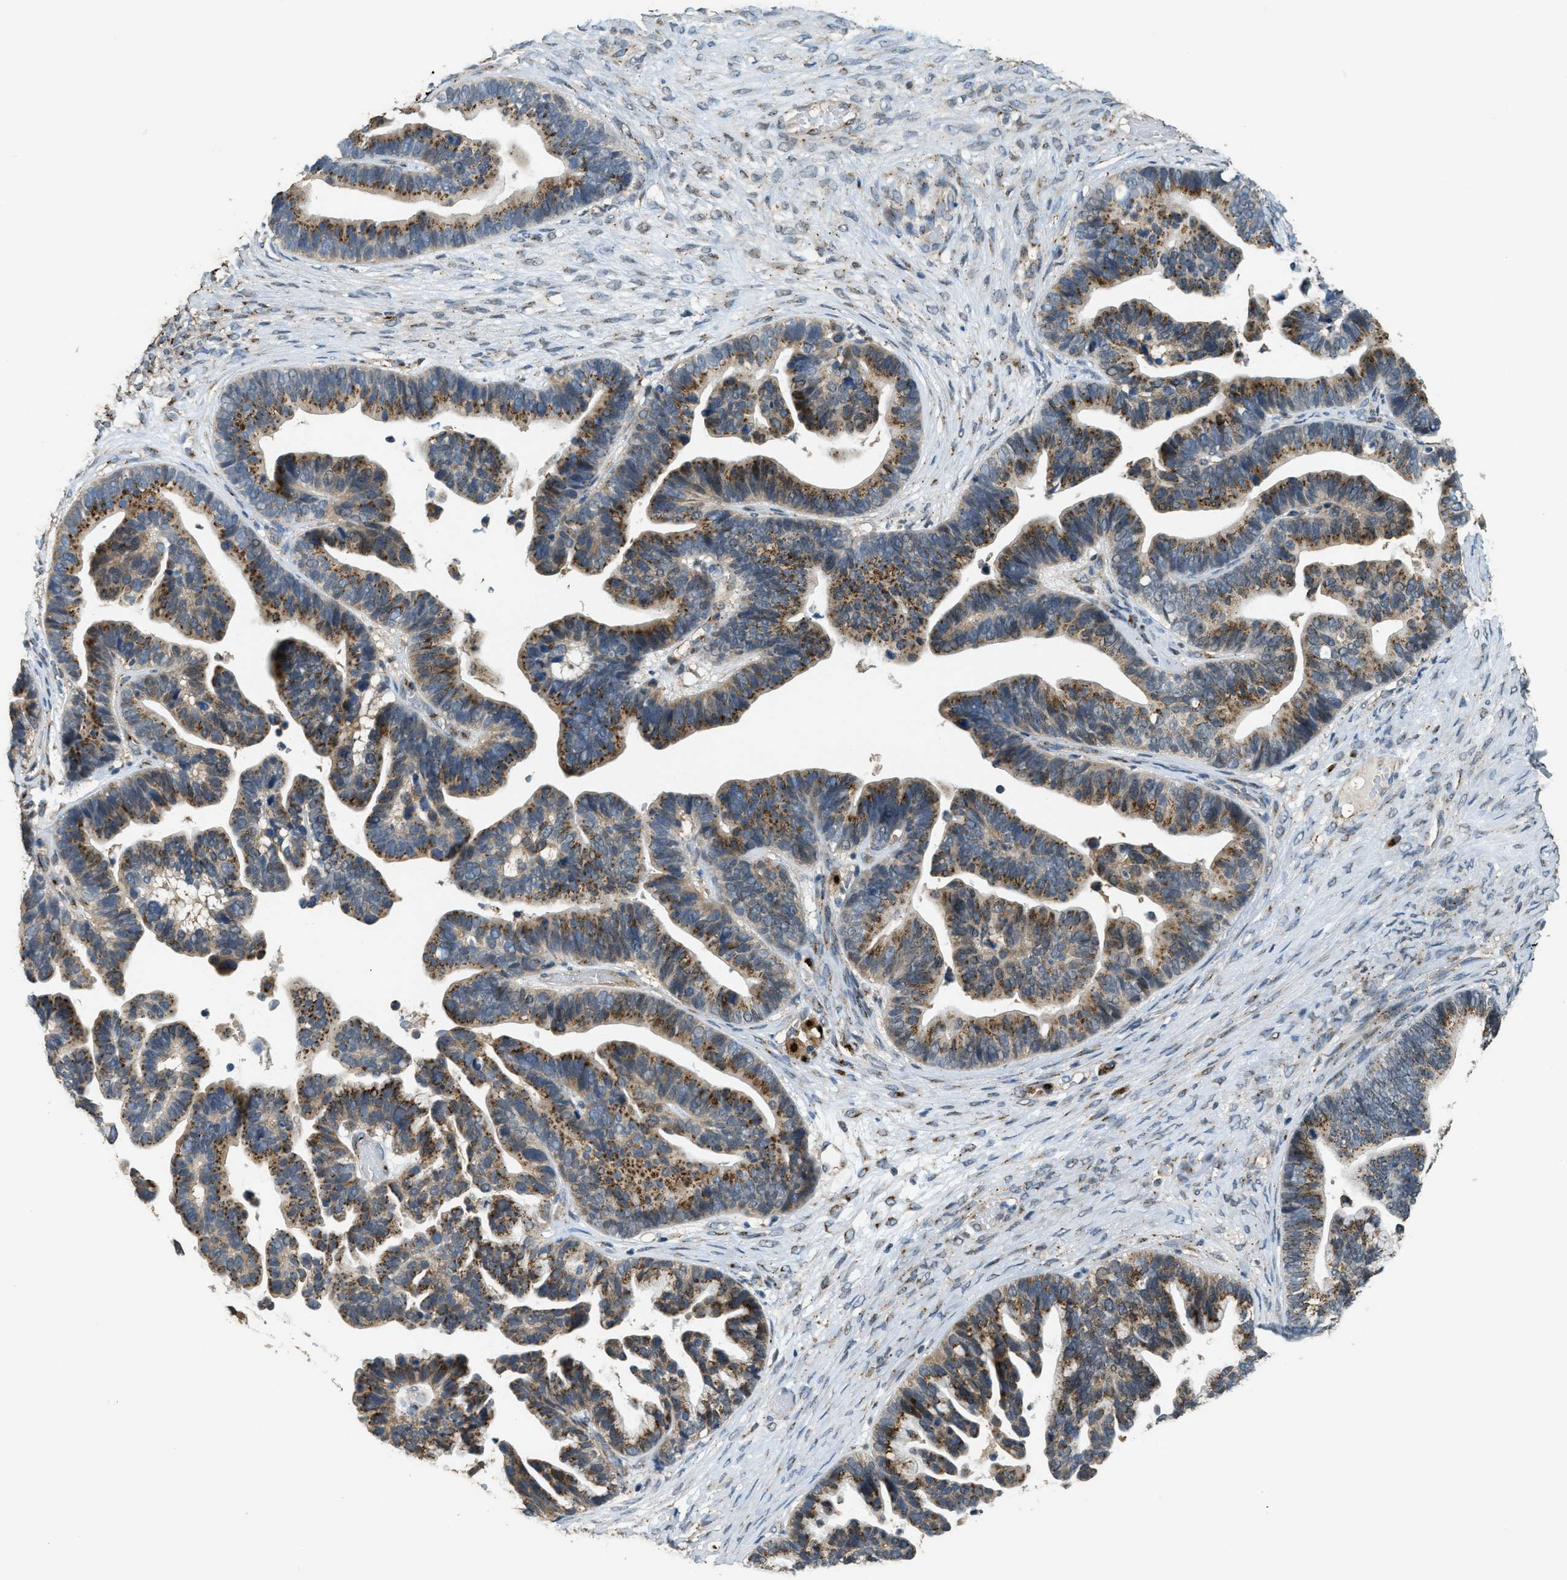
{"staining": {"intensity": "strong", "quantity": ">75%", "location": "cytoplasmic/membranous"}, "tissue": "ovarian cancer", "cell_type": "Tumor cells", "image_type": "cancer", "snomed": [{"axis": "morphology", "description": "Cystadenocarcinoma, serous, NOS"}, {"axis": "topography", "description": "Ovary"}], "caption": "DAB immunohistochemical staining of ovarian cancer (serous cystadenocarcinoma) demonstrates strong cytoplasmic/membranous protein expression in about >75% of tumor cells. (Brightfield microscopy of DAB IHC at high magnification).", "gene": "IPO7", "patient": {"sex": "female", "age": 56}}